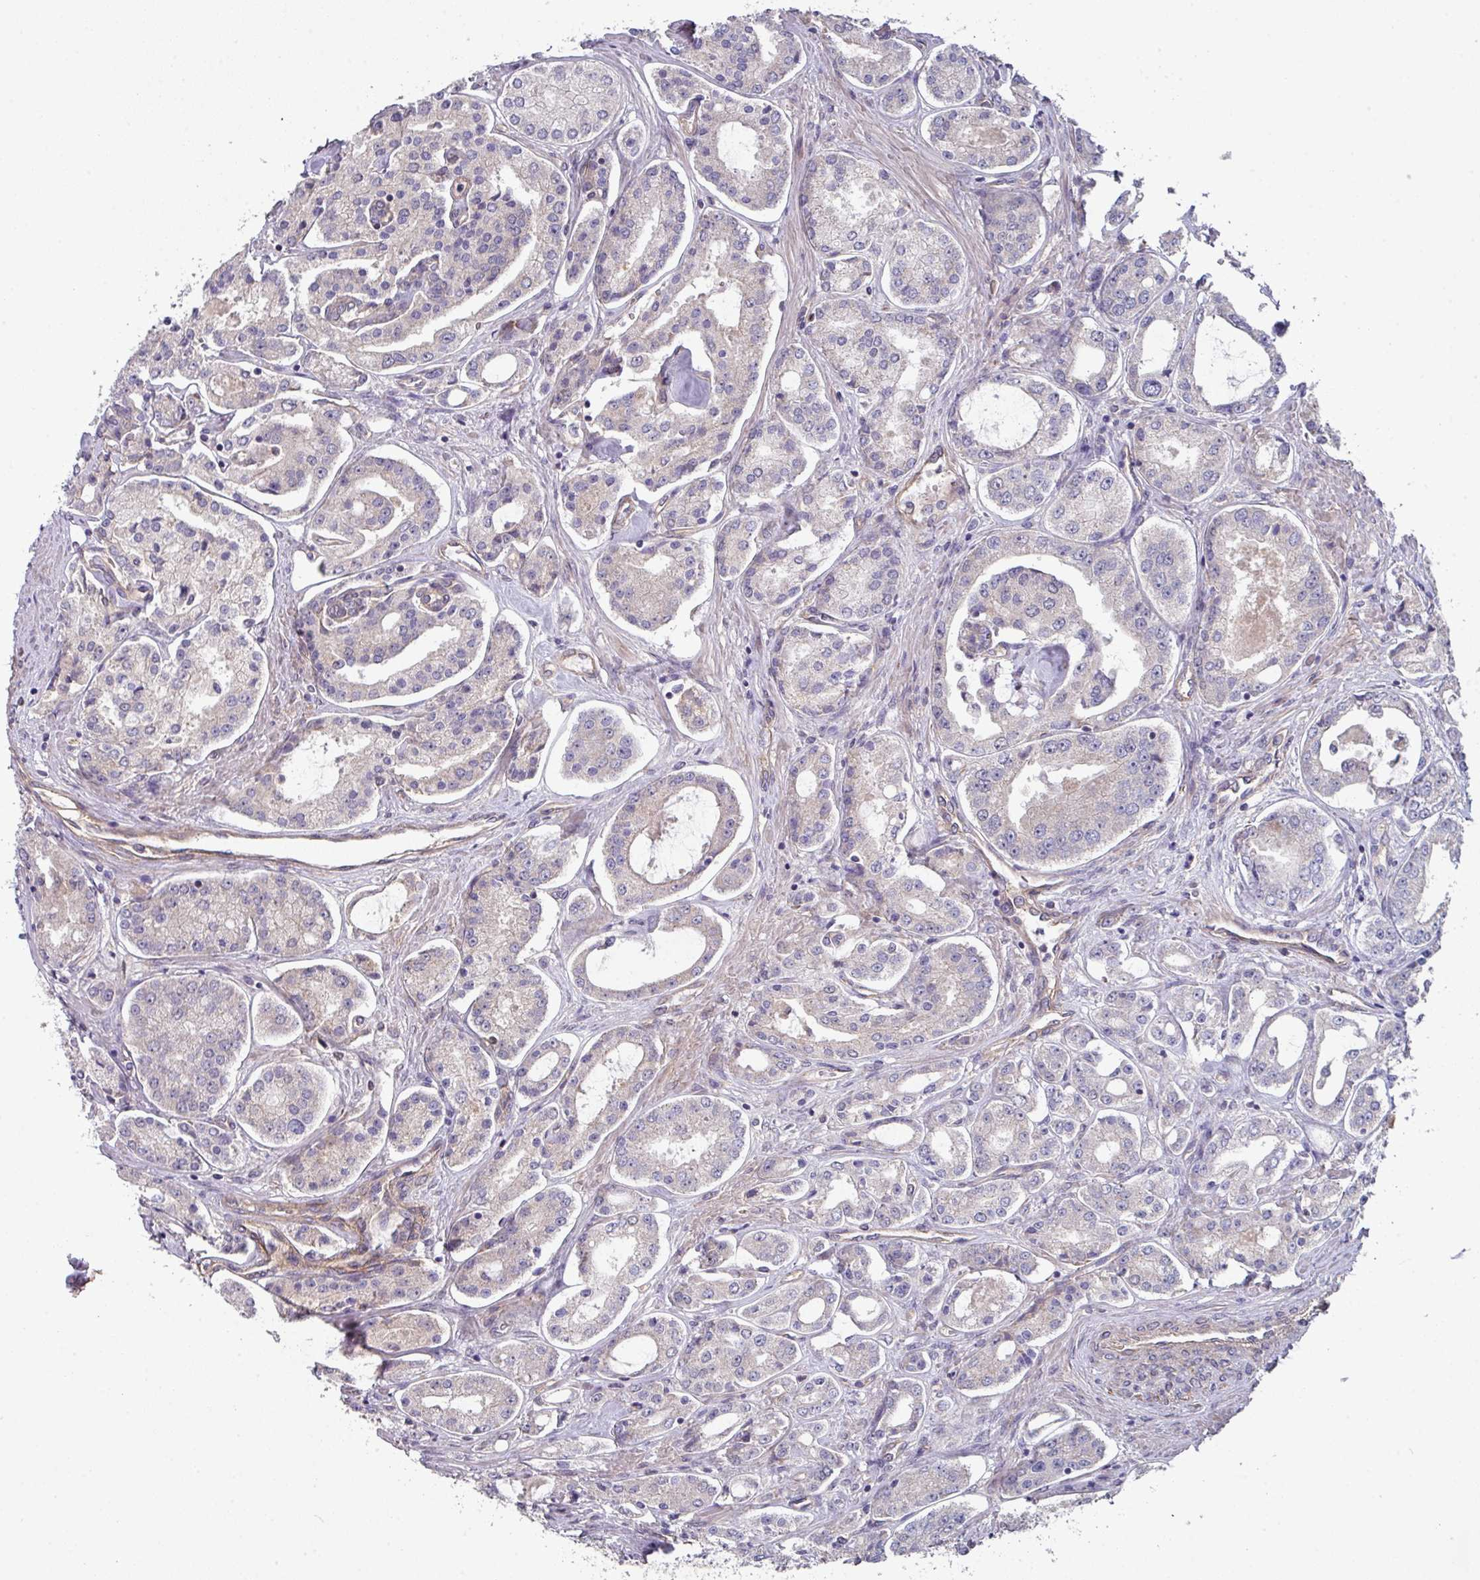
{"staining": {"intensity": "negative", "quantity": "none", "location": "none"}, "tissue": "prostate cancer", "cell_type": "Tumor cells", "image_type": "cancer", "snomed": [{"axis": "morphology", "description": "Adenocarcinoma, Low grade"}, {"axis": "topography", "description": "Prostate"}], "caption": "High magnification brightfield microscopy of low-grade adenocarcinoma (prostate) stained with DAB (brown) and counterstained with hematoxylin (blue): tumor cells show no significant positivity.", "gene": "DCAF12L2", "patient": {"sex": "male", "age": 68}}